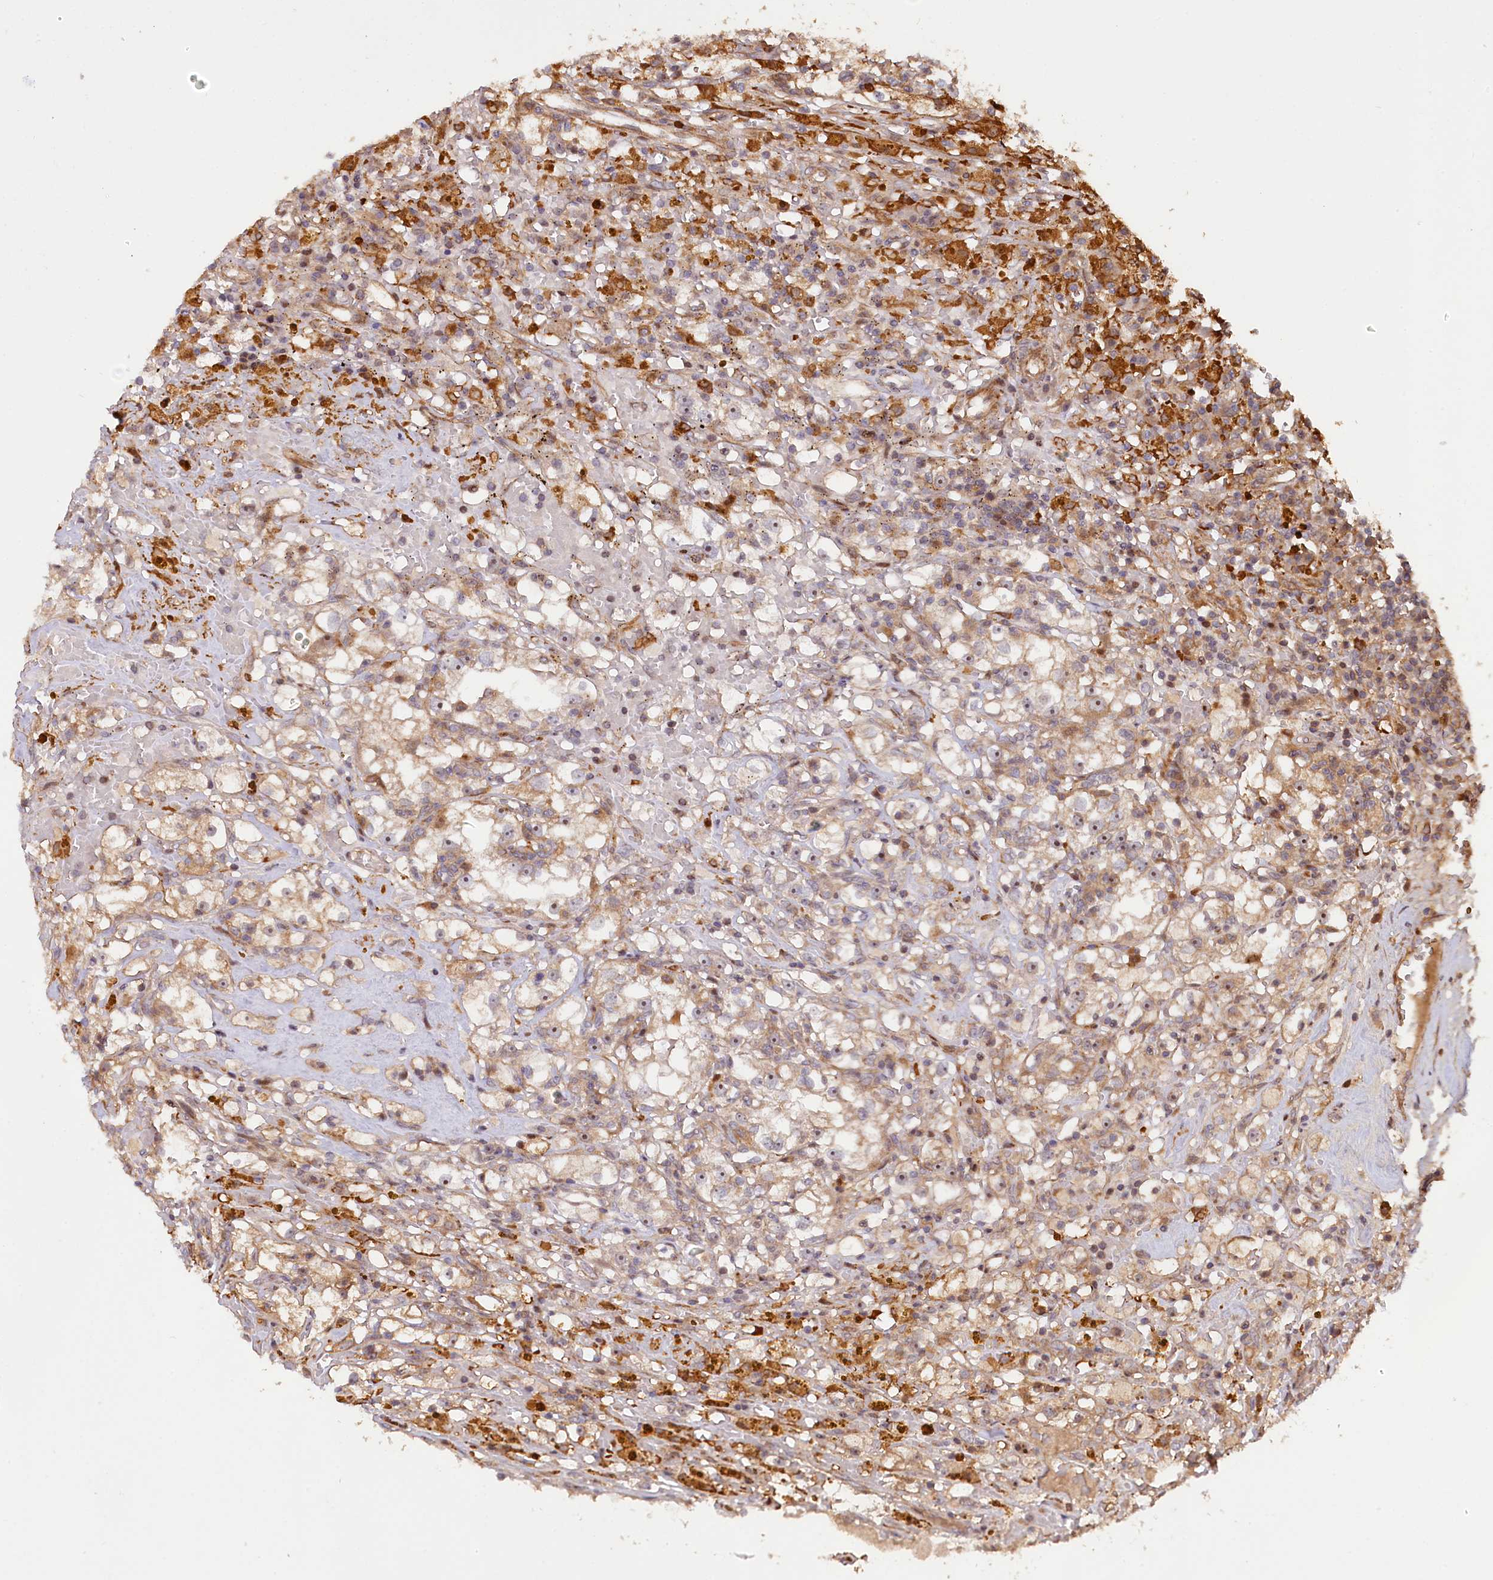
{"staining": {"intensity": "moderate", "quantity": "25%-75%", "location": "cytoplasmic/membranous"}, "tissue": "renal cancer", "cell_type": "Tumor cells", "image_type": "cancer", "snomed": [{"axis": "morphology", "description": "Adenocarcinoma, NOS"}, {"axis": "topography", "description": "Kidney"}], "caption": "Protein staining of renal cancer (adenocarcinoma) tissue demonstrates moderate cytoplasmic/membranous expression in about 25%-75% of tumor cells.", "gene": "NEDD1", "patient": {"sex": "male", "age": 56}}